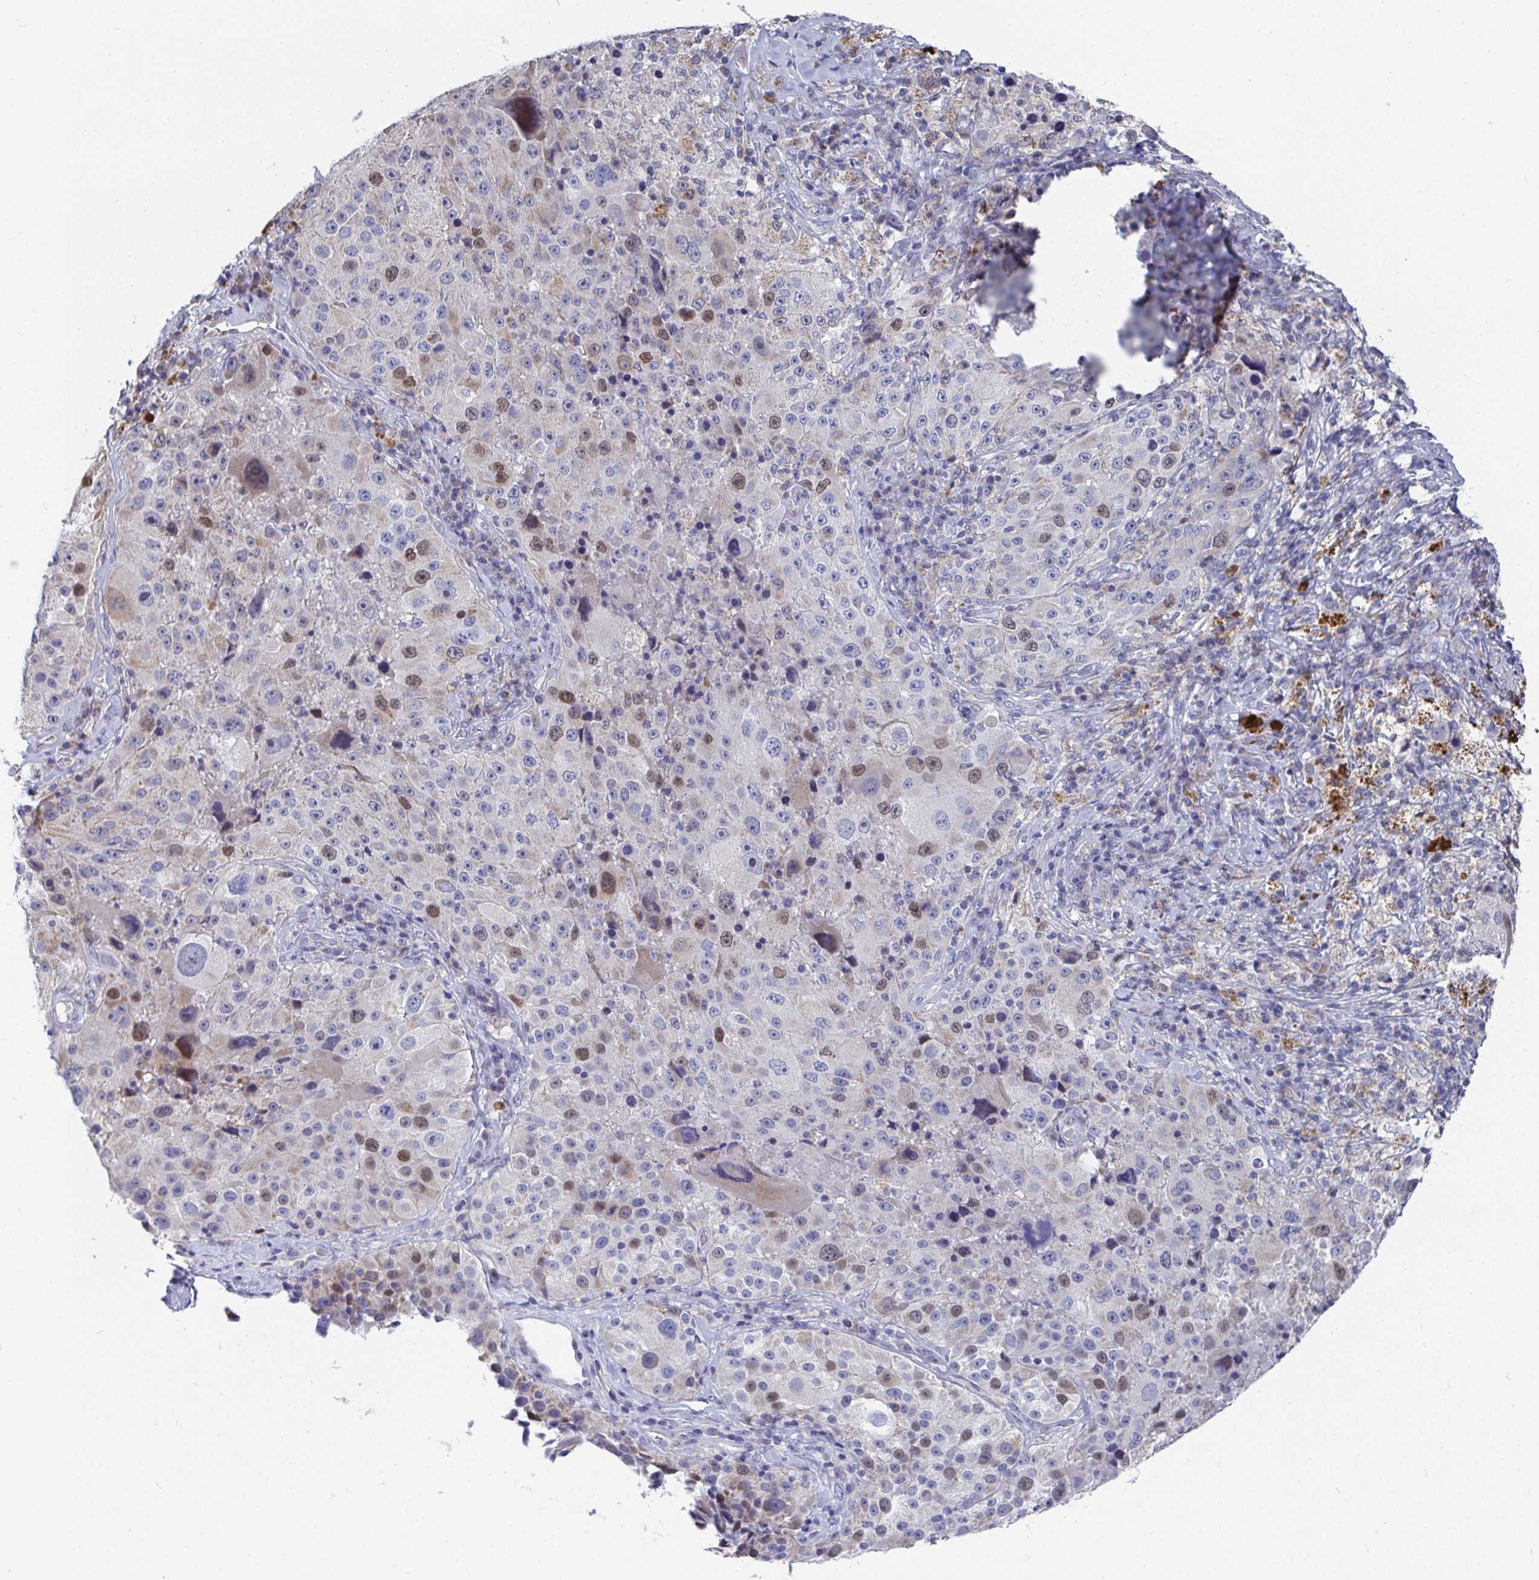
{"staining": {"intensity": "moderate", "quantity": "<25%", "location": "nuclear"}, "tissue": "melanoma", "cell_type": "Tumor cells", "image_type": "cancer", "snomed": [{"axis": "morphology", "description": "Malignant melanoma, Metastatic site"}, {"axis": "topography", "description": "Lymph node"}], "caption": "Malignant melanoma (metastatic site) was stained to show a protein in brown. There is low levels of moderate nuclear positivity in about <25% of tumor cells. The staining was performed using DAB (3,3'-diaminobenzidine), with brown indicating positive protein expression. Nuclei are stained blue with hematoxylin.", "gene": "ATP5F1C", "patient": {"sex": "male", "age": 62}}